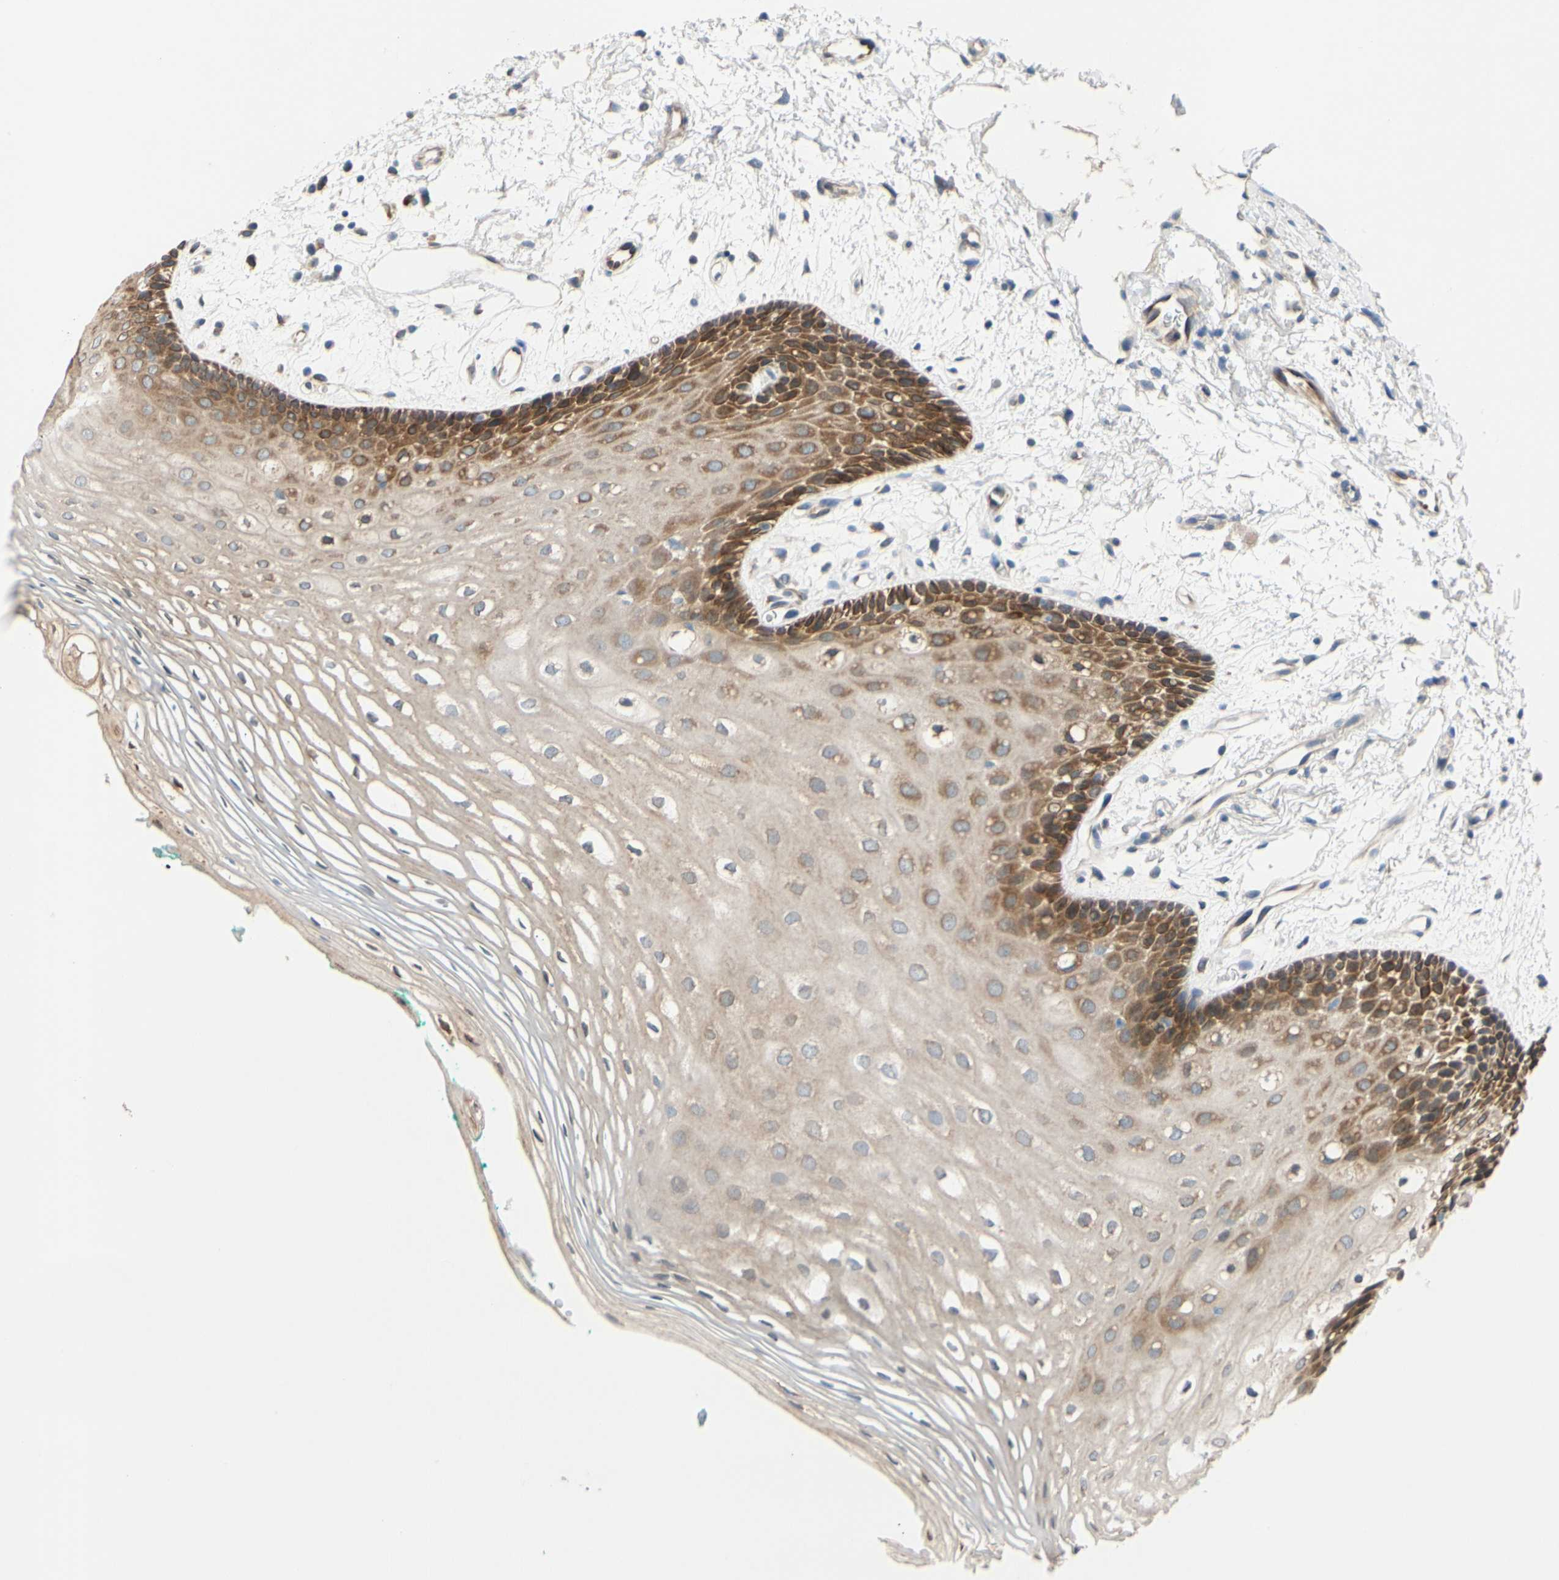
{"staining": {"intensity": "moderate", "quantity": ">75%", "location": "cytoplasmic/membranous"}, "tissue": "oral mucosa", "cell_type": "Squamous epithelial cells", "image_type": "normal", "snomed": [{"axis": "morphology", "description": "Normal tissue, NOS"}, {"axis": "topography", "description": "Skeletal muscle"}, {"axis": "topography", "description": "Oral tissue"}, {"axis": "topography", "description": "Peripheral nerve tissue"}], "caption": "Brown immunohistochemical staining in benign oral mucosa demonstrates moderate cytoplasmic/membranous positivity in about >75% of squamous epithelial cells. Using DAB (3,3'-diaminobenzidine) (brown) and hematoxylin (blue) stains, captured at high magnification using brightfield microscopy.", "gene": "PRXL2A", "patient": {"sex": "female", "age": 84}}